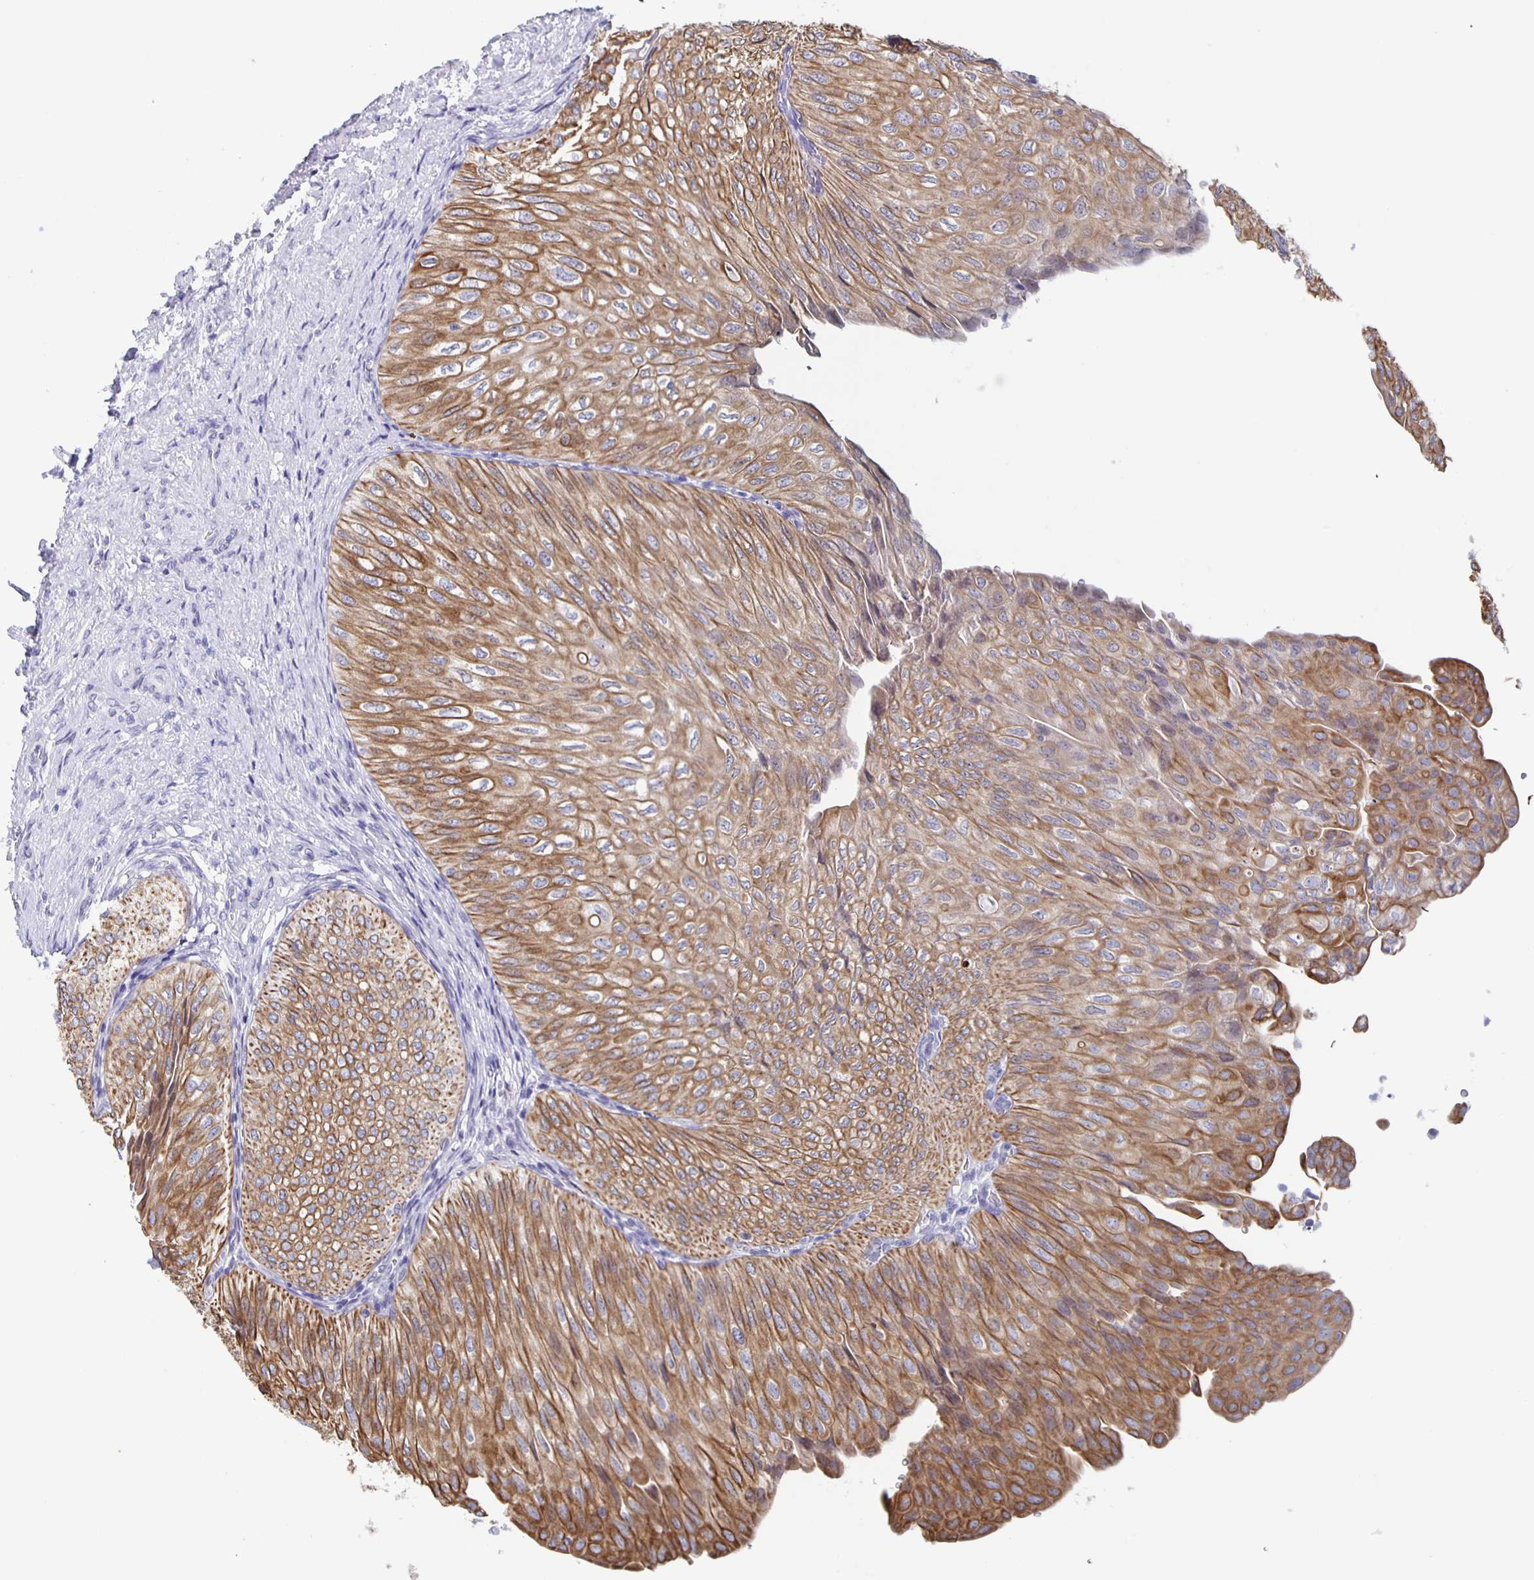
{"staining": {"intensity": "moderate", "quantity": ">75%", "location": "cytoplasmic/membranous"}, "tissue": "urothelial cancer", "cell_type": "Tumor cells", "image_type": "cancer", "snomed": [{"axis": "morphology", "description": "Urothelial carcinoma, NOS"}, {"axis": "topography", "description": "Urinary bladder"}], "caption": "Tumor cells demonstrate medium levels of moderate cytoplasmic/membranous staining in approximately >75% of cells in human transitional cell carcinoma.", "gene": "CCDC17", "patient": {"sex": "male", "age": 62}}